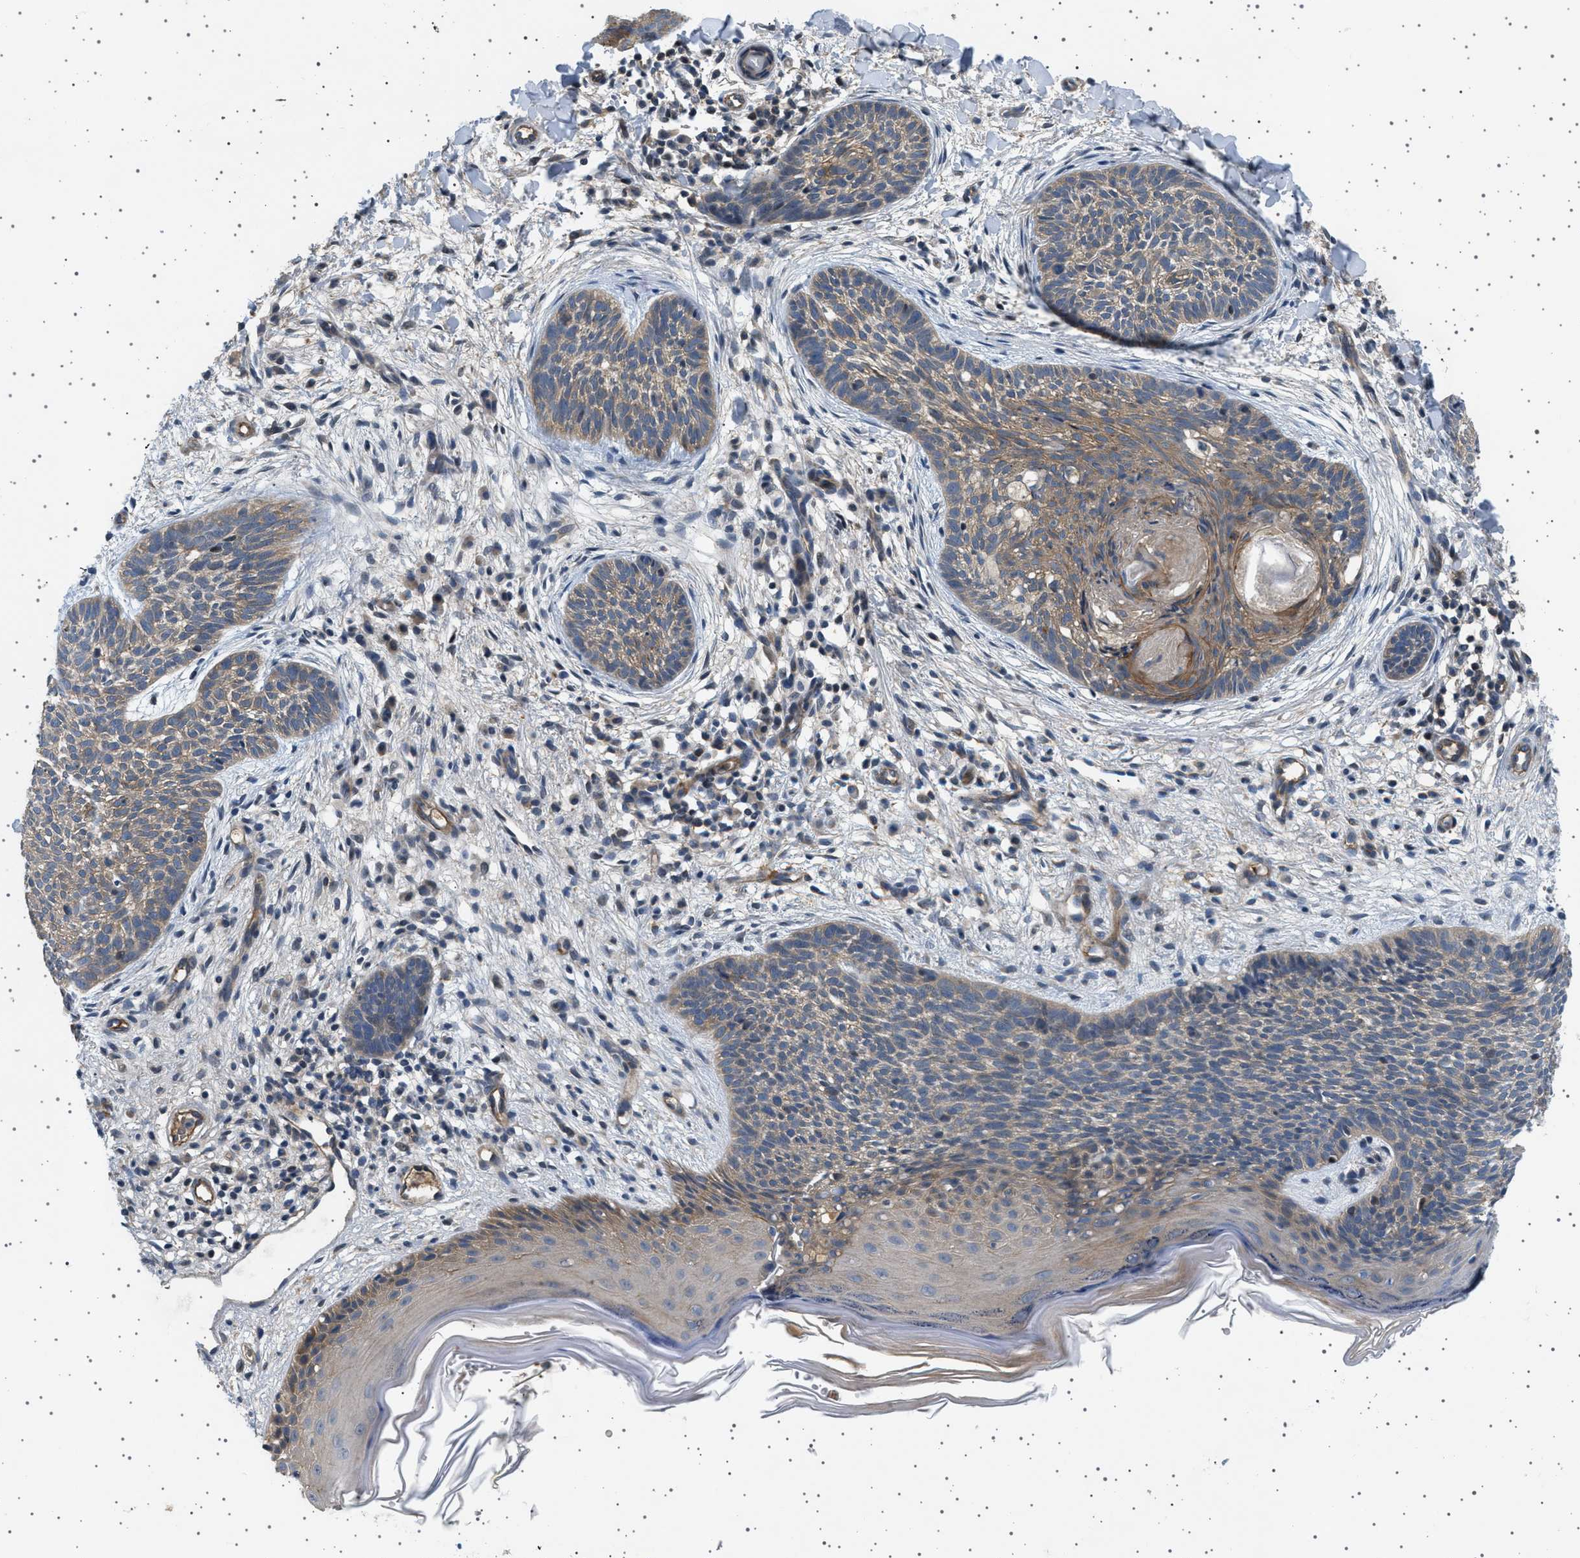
{"staining": {"intensity": "moderate", "quantity": ">75%", "location": "cytoplasmic/membranous"}, "tissue": "skin cancer", "cell_type": "Tumor cells", "image_type": "cancer", "snomed": [{"axis": "morphology", "description": "Basal cell carcinoma"}, {"axis": "topography", "description": "Skin"}], "caption": "Immunohistochemical staining of human skin cancer (basal cell carcinoma) exhibits medium levels of moderate cytoplasmic/membranous expression in about >75% of tumor cells.", "gene": "PLPP6", "patient": {"sex": "female", "age": 59}}